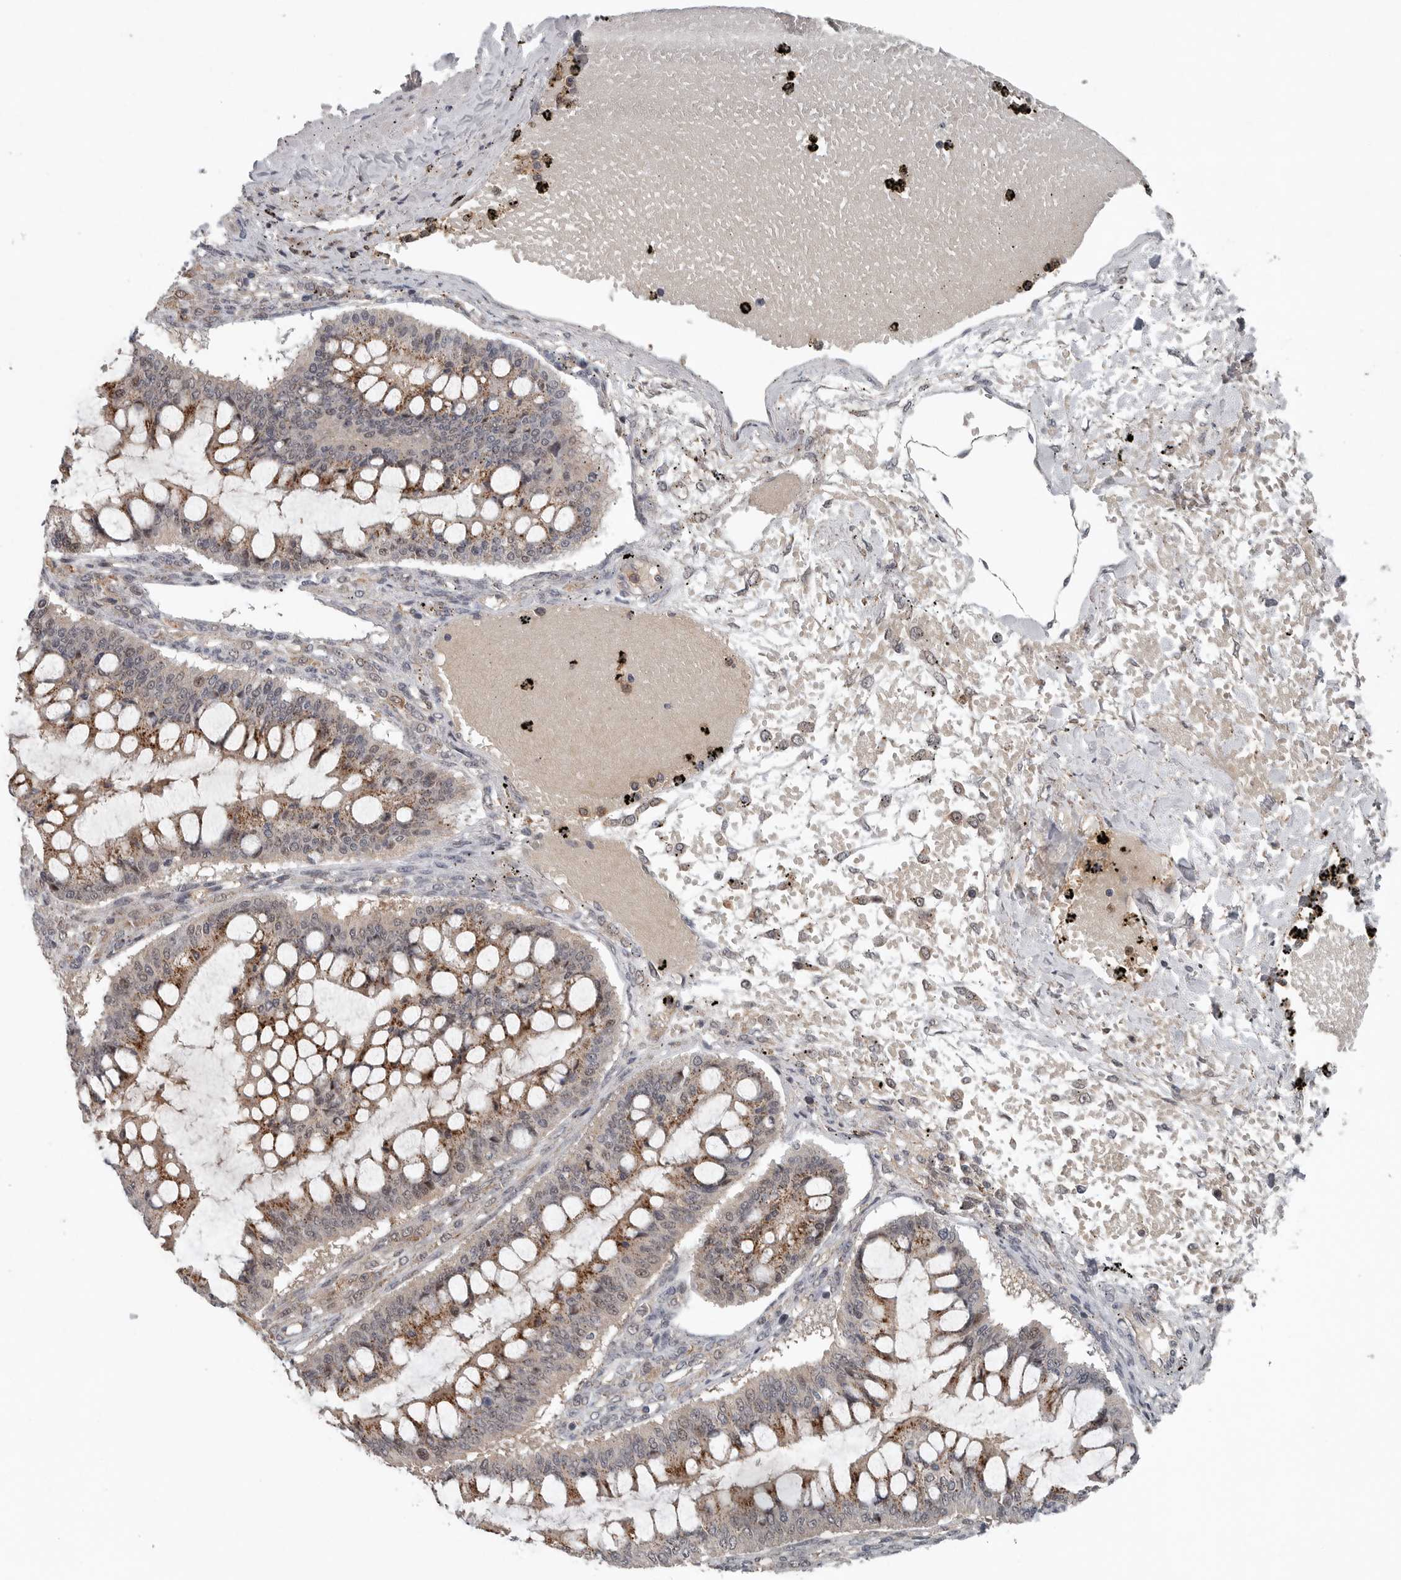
{"staining": {"intensity": "moderate", "quantity": ">75%", "location": "cytoplasmic/membranous"}, "tissue": "ovarian cancer", "cell_type": "Tumor cells", "image_type": "cancer", "snomed": [{"axis": "morphology", "description": "Cystadenocarcinoma, mucinous, NOS"}, {"axis": "topography", "description": "Ovary"}], "caption": "Tumor cells reveal moderate cytoplasmic/membranous positivity in approximately >75% of cells in ovarian cancer.", "gene": "SCP2", "patient": {"sex": "female", "age": 73}}